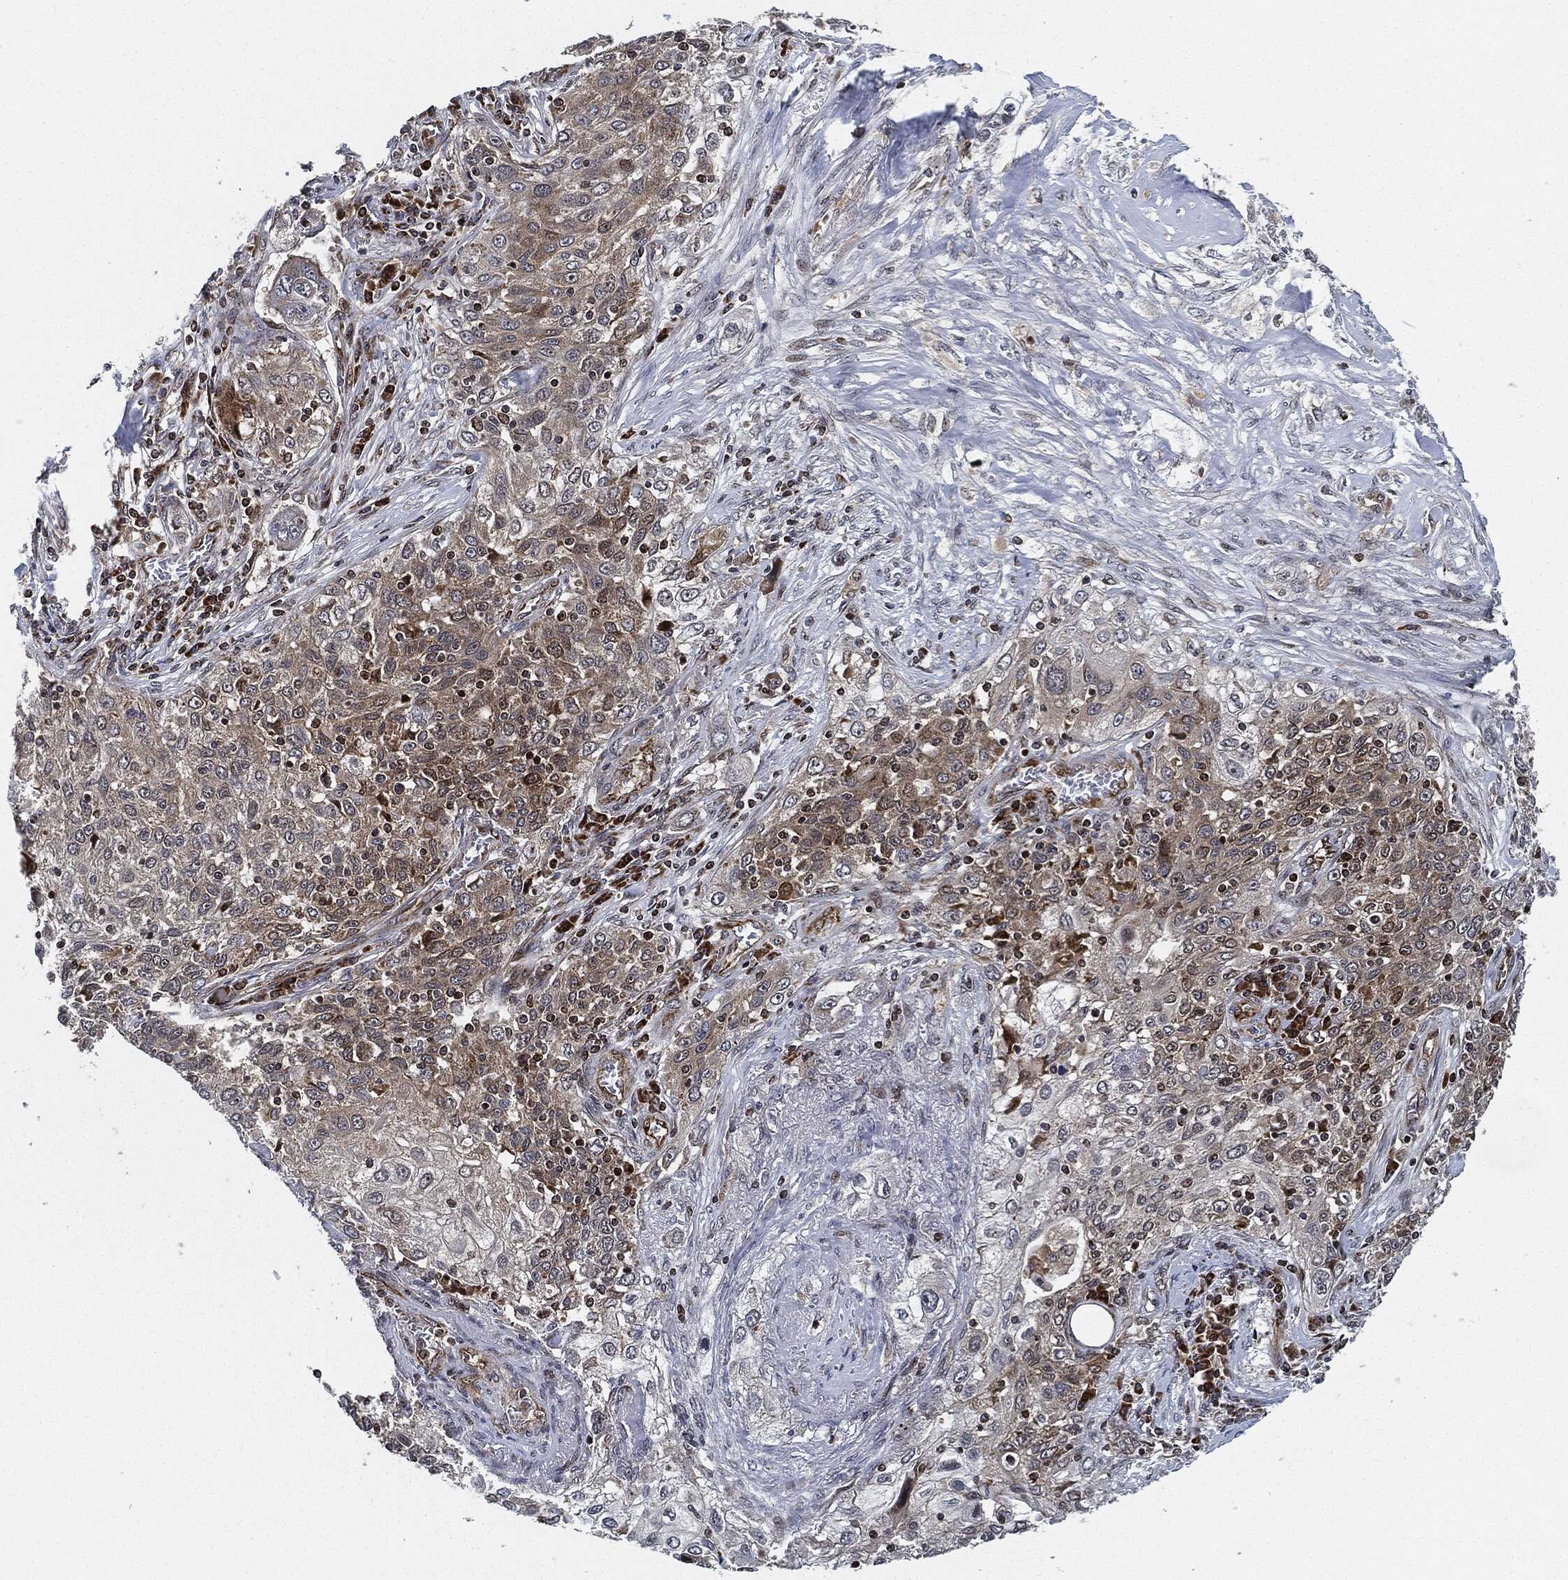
{"staining": {"intensity": "weak", "quantity": "25%-75%", "location": "cytoplasmic/membranous"}, "tissue": "lung cancer", "cell_type": "Tumor cells", "image_type": "cancer", "snomed": [{"axis": "morphology", "description": "Squamous cell carcinoma, NOS"}, {"axis": "topography", "description": "Lung"}], "caption": "This micrograph displays lung cancer stained with IHC to label a protein in brown. The cytoplasmic/membranous of tumor cells show weak positivity for the protein. Nuclei are counter-stained blue.", "gene": "RNASEL", "patient": {"sex": "female", "age": 69}}